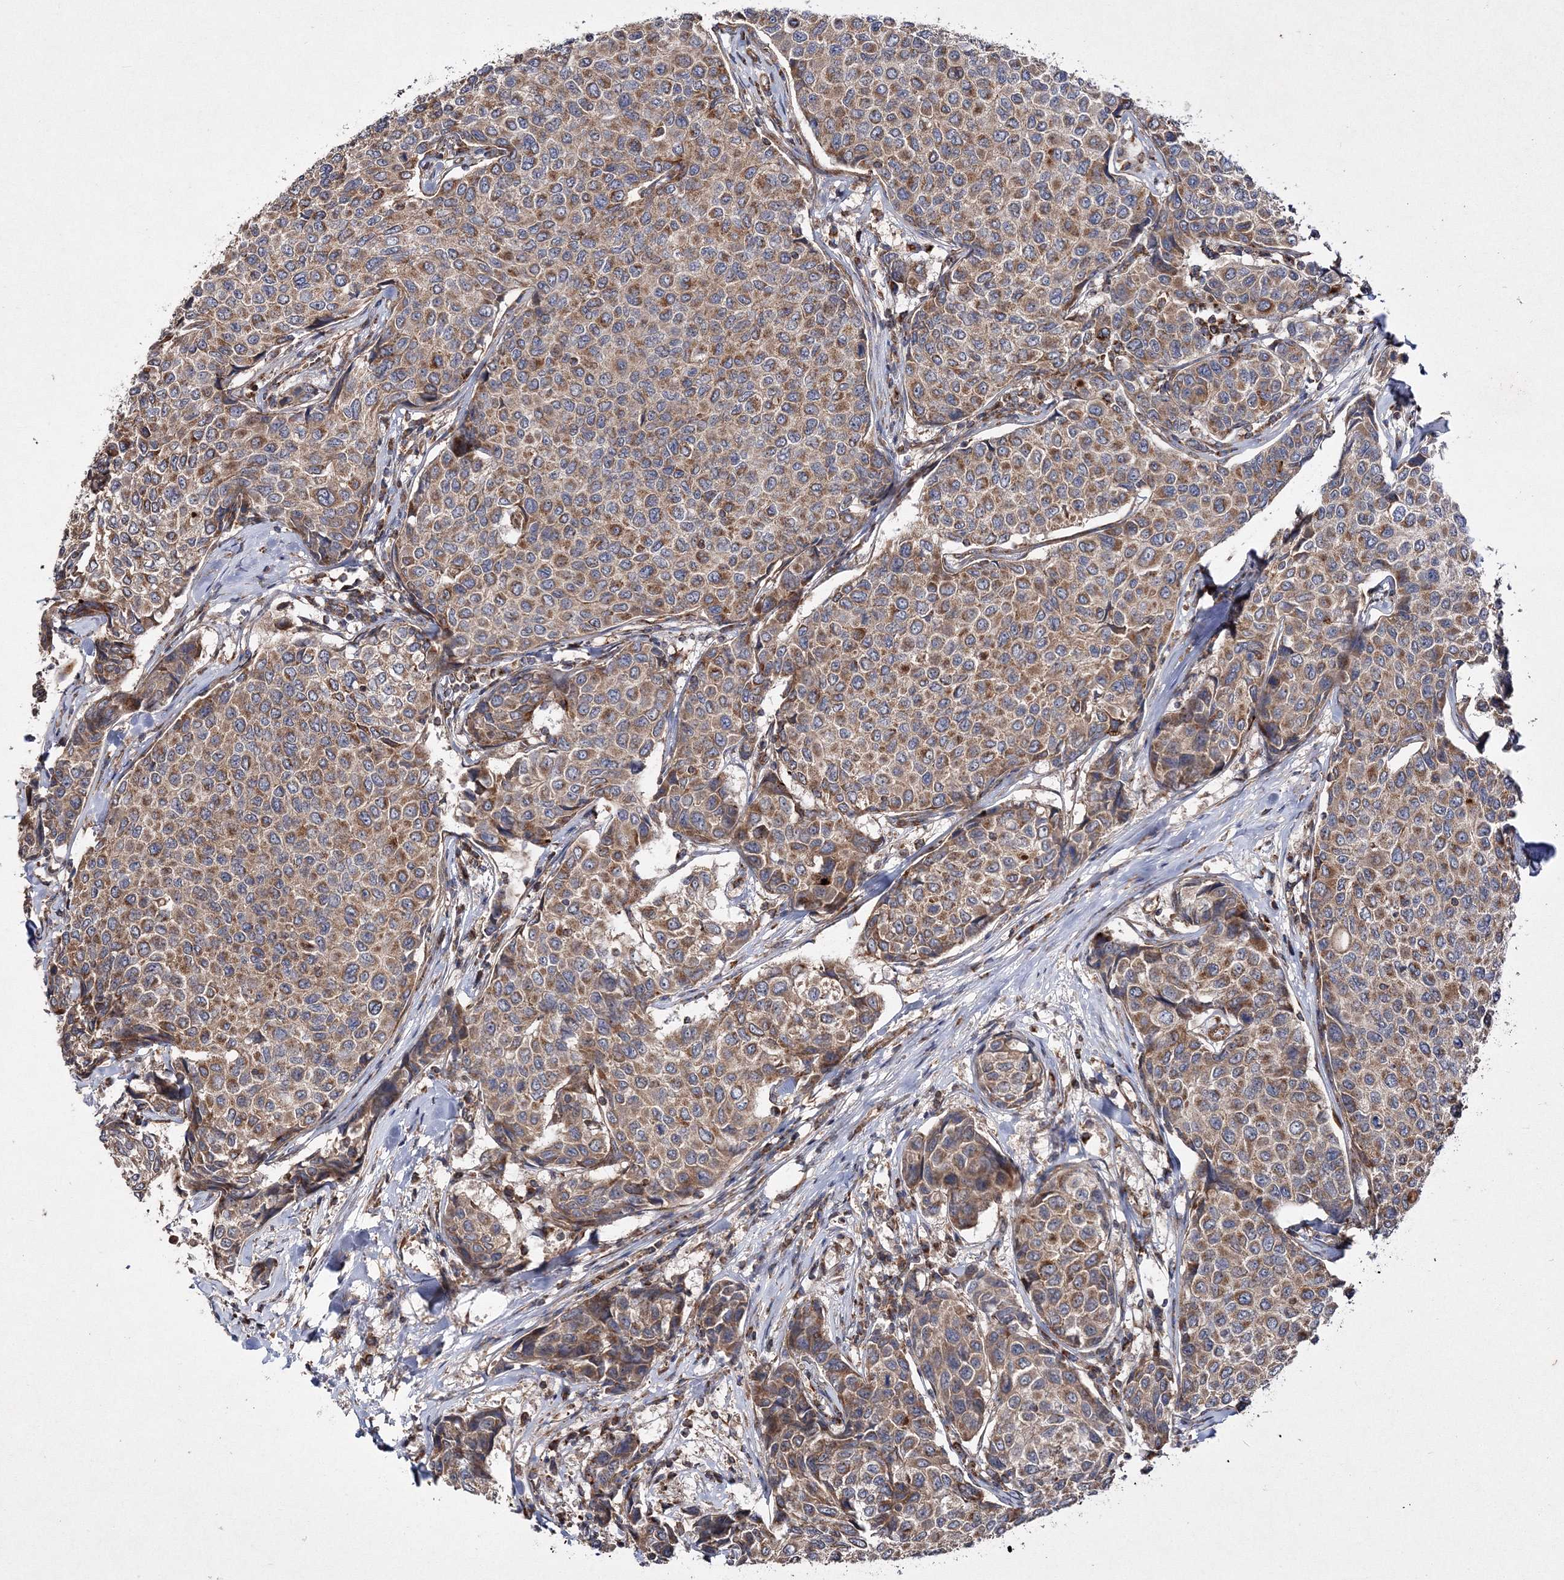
{"staining": {"intensity": "moderate", "quantity": ">75%", "location": "cytoplasmic/membranous"}, "tissue": "breast cancer", "cell_type": "Tumor cells", "image_type": "cancer", "snomed": [{"axis": "morphology", "description": "Duct carcinoma"}, {"axis": "topography", "description": "Breast"}], "caption": "Protein positivity by immunohistochemistry reveals moderate cytoplasmic/membranous positivity in about >75% of tumor cells in intraductal carcinoma (breast).", "gene": "DNAJC13", "patient": {"sex": "female", "age": 55}}